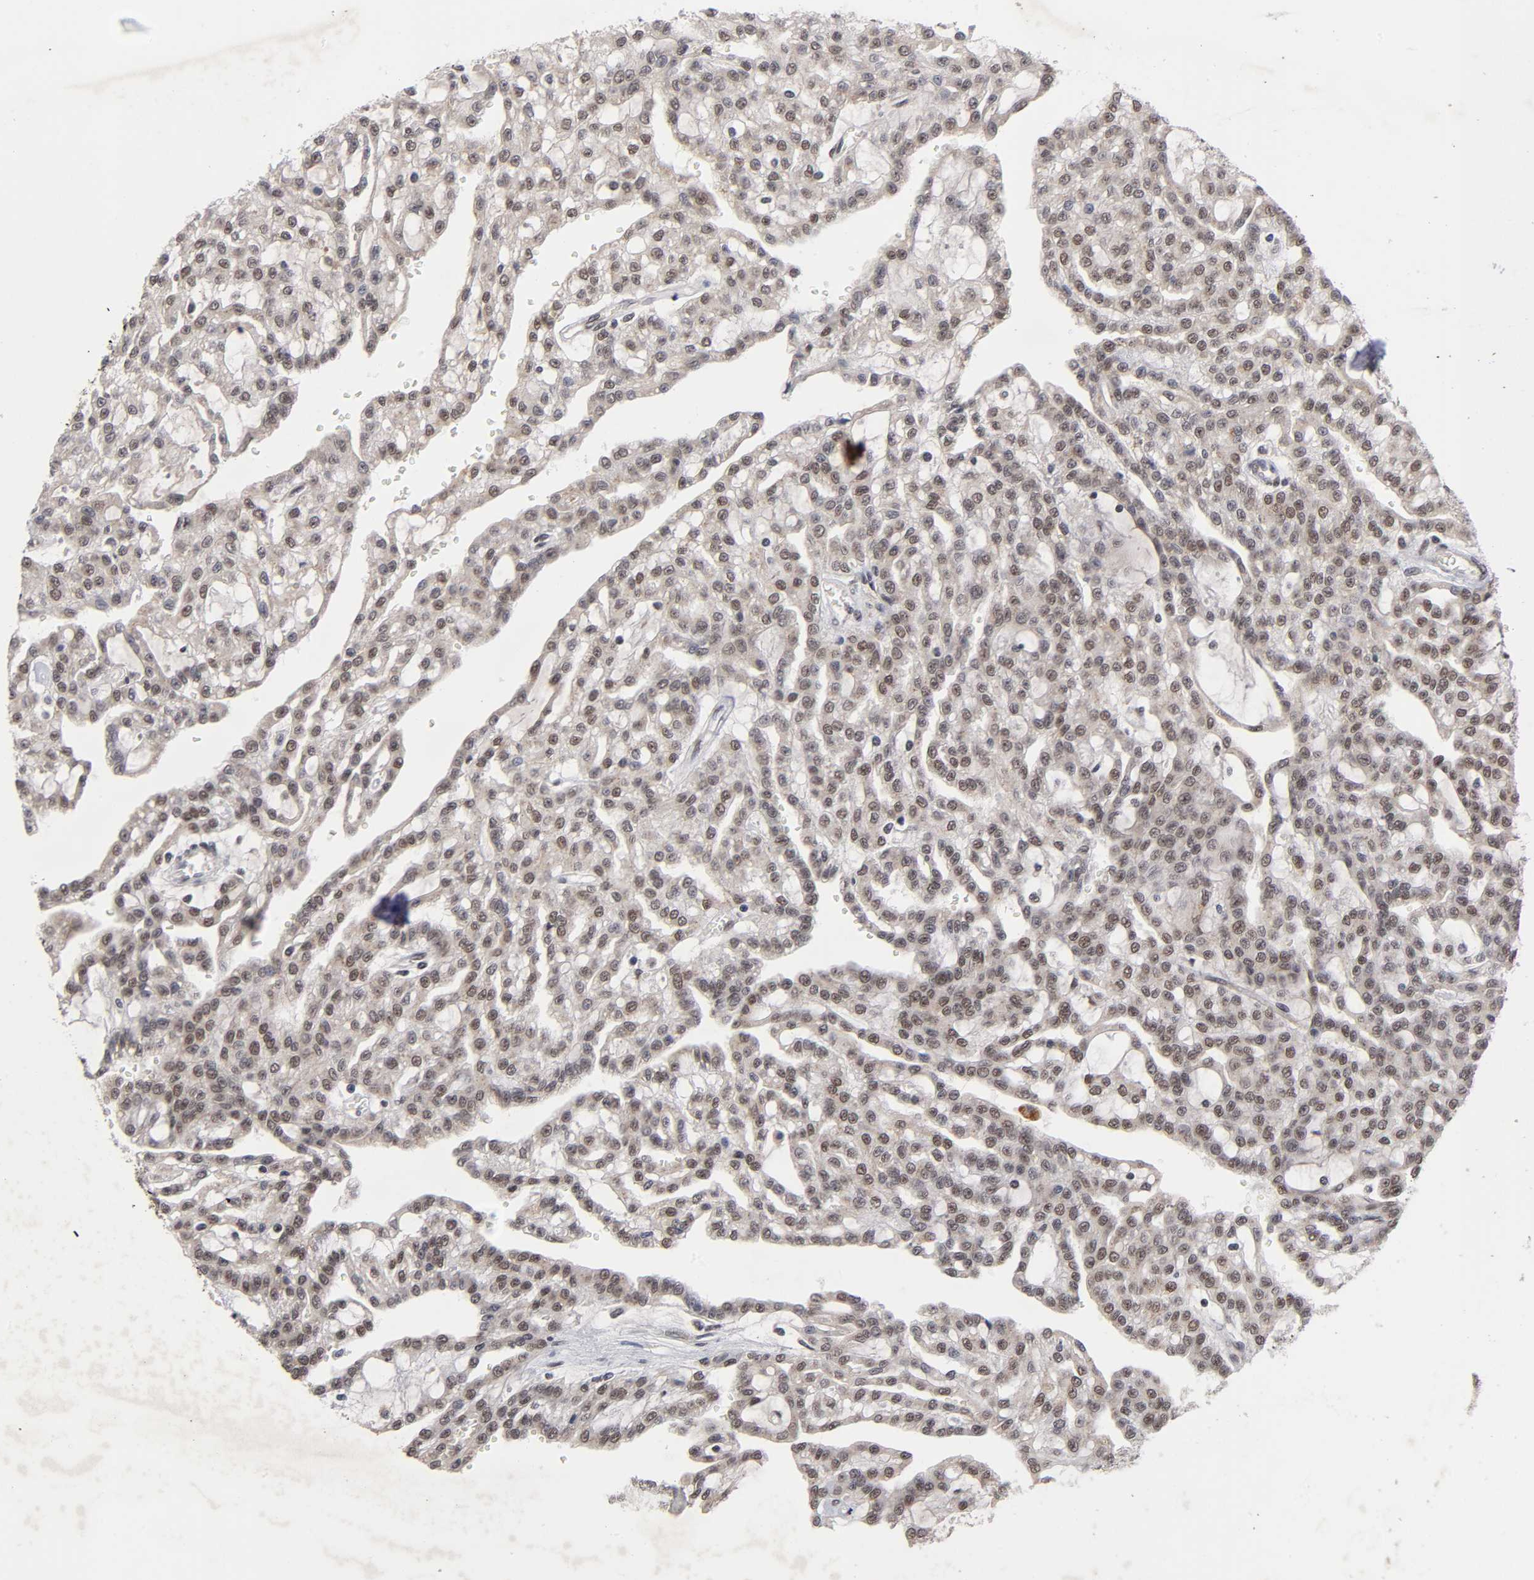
{"staining": {"intensity": "moderate", "quantity": "25%-75%", "location": "nuclear"}, "tissue": "renal cancer", "cell_type": "Tumor cells", "image_type": "cancer", "snomed": [{"axis": "morphology", "description": "Adenocarcinoma, NOS"}, {"axis": "topography", "description": "Kidney"}], "caption": "A medium amount of moderate nuclear expression is appreciated in about 25%-75% of tumor cells in renal cancer tissue. The protein of interest is stained brown, and the nuclei are stained in blue (DAB IHC with brightfield microscopy, high magnification).", "gene": "EP300", "patient": {"sex": "male", "age": 63}}